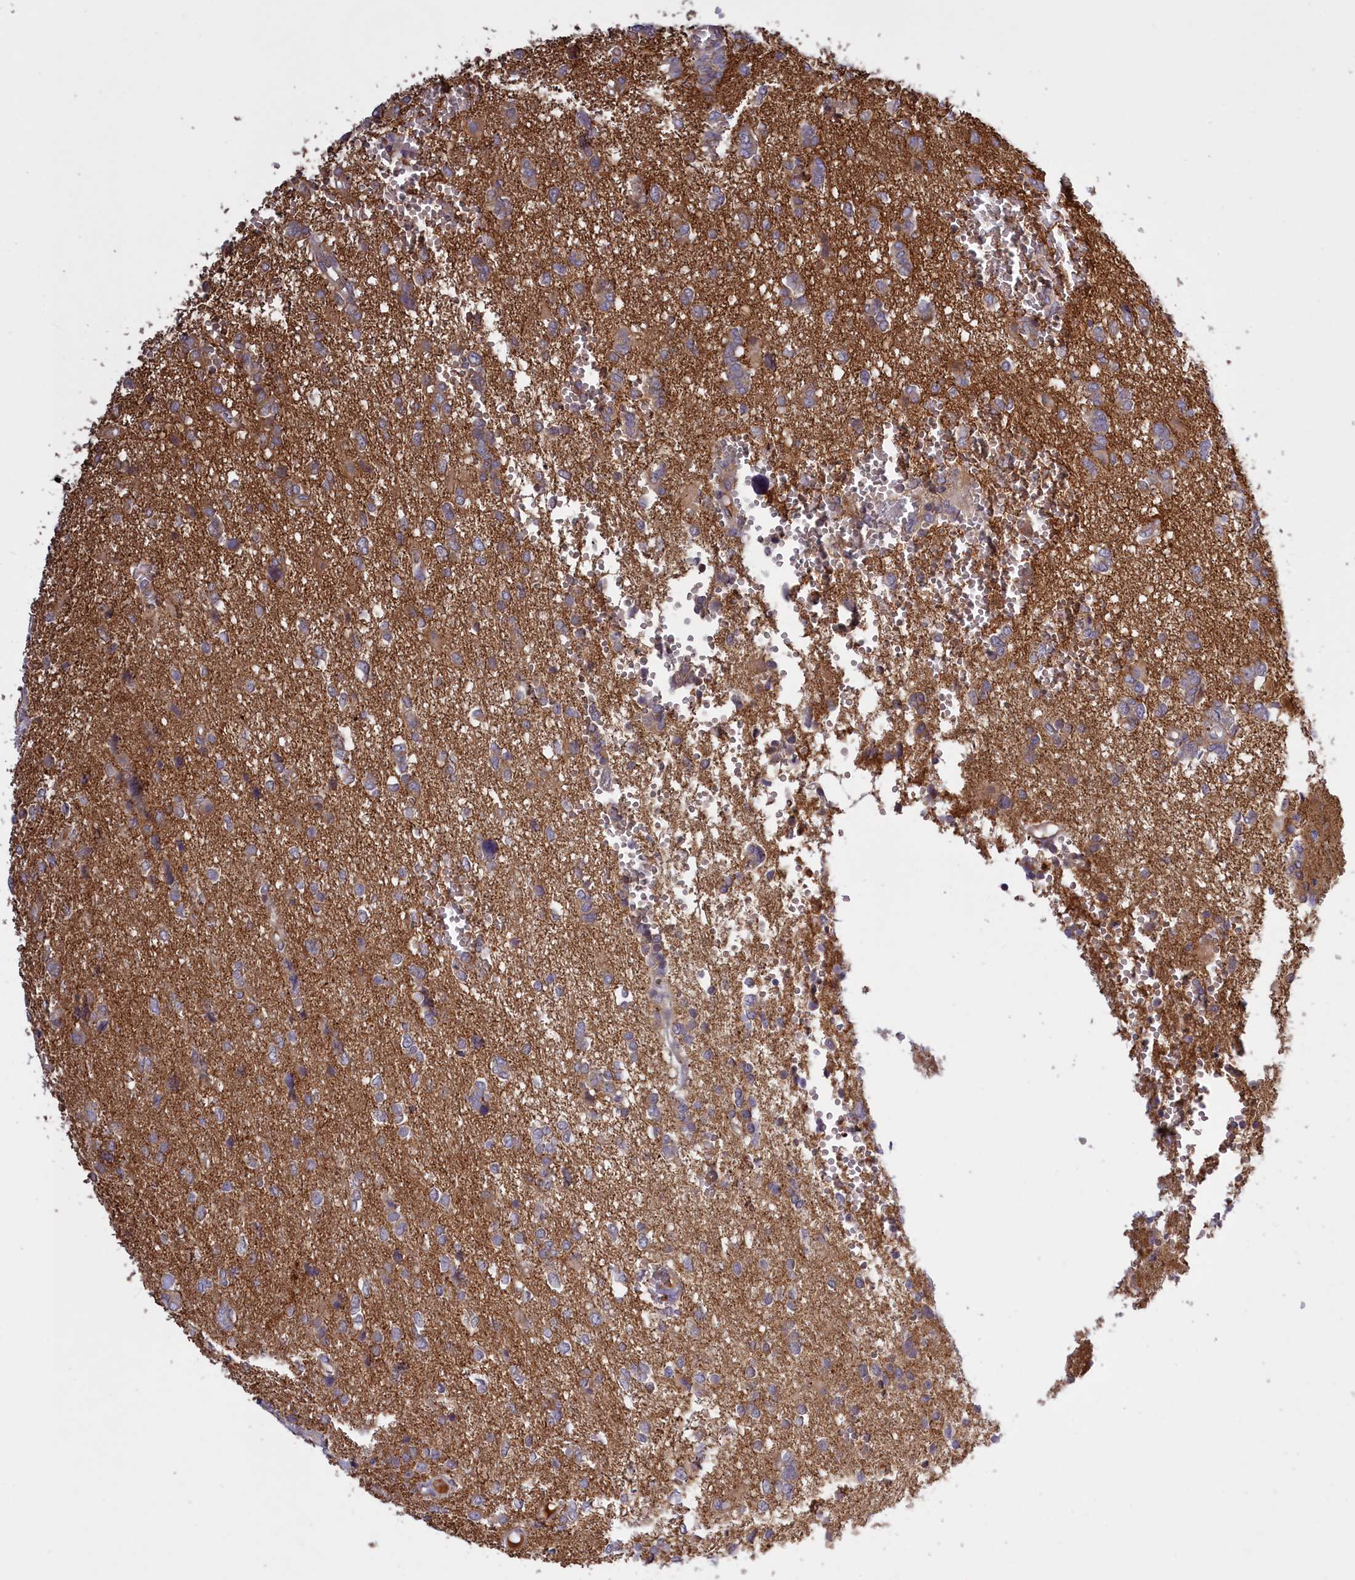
{"staining": {"intensity": "negative", "quantity": "none", "location": "none"}, "tissue": "glioma", "cell_type": "Tumor cells", "image_type": "cancer", "snomed": [{"axis": "morphology", "description": "Glioma, malignant, High grade"}, {"axis": "topography", "description": "Brain"}], "caption": "The micrograph displays no staining of tumor cells in glioma. The staining is performed using DAB brown chromogen with nuclei counter-stained in using hematoxylin.", "gene": "RRAD", "patient": {"sex": "female", "age": 59}}